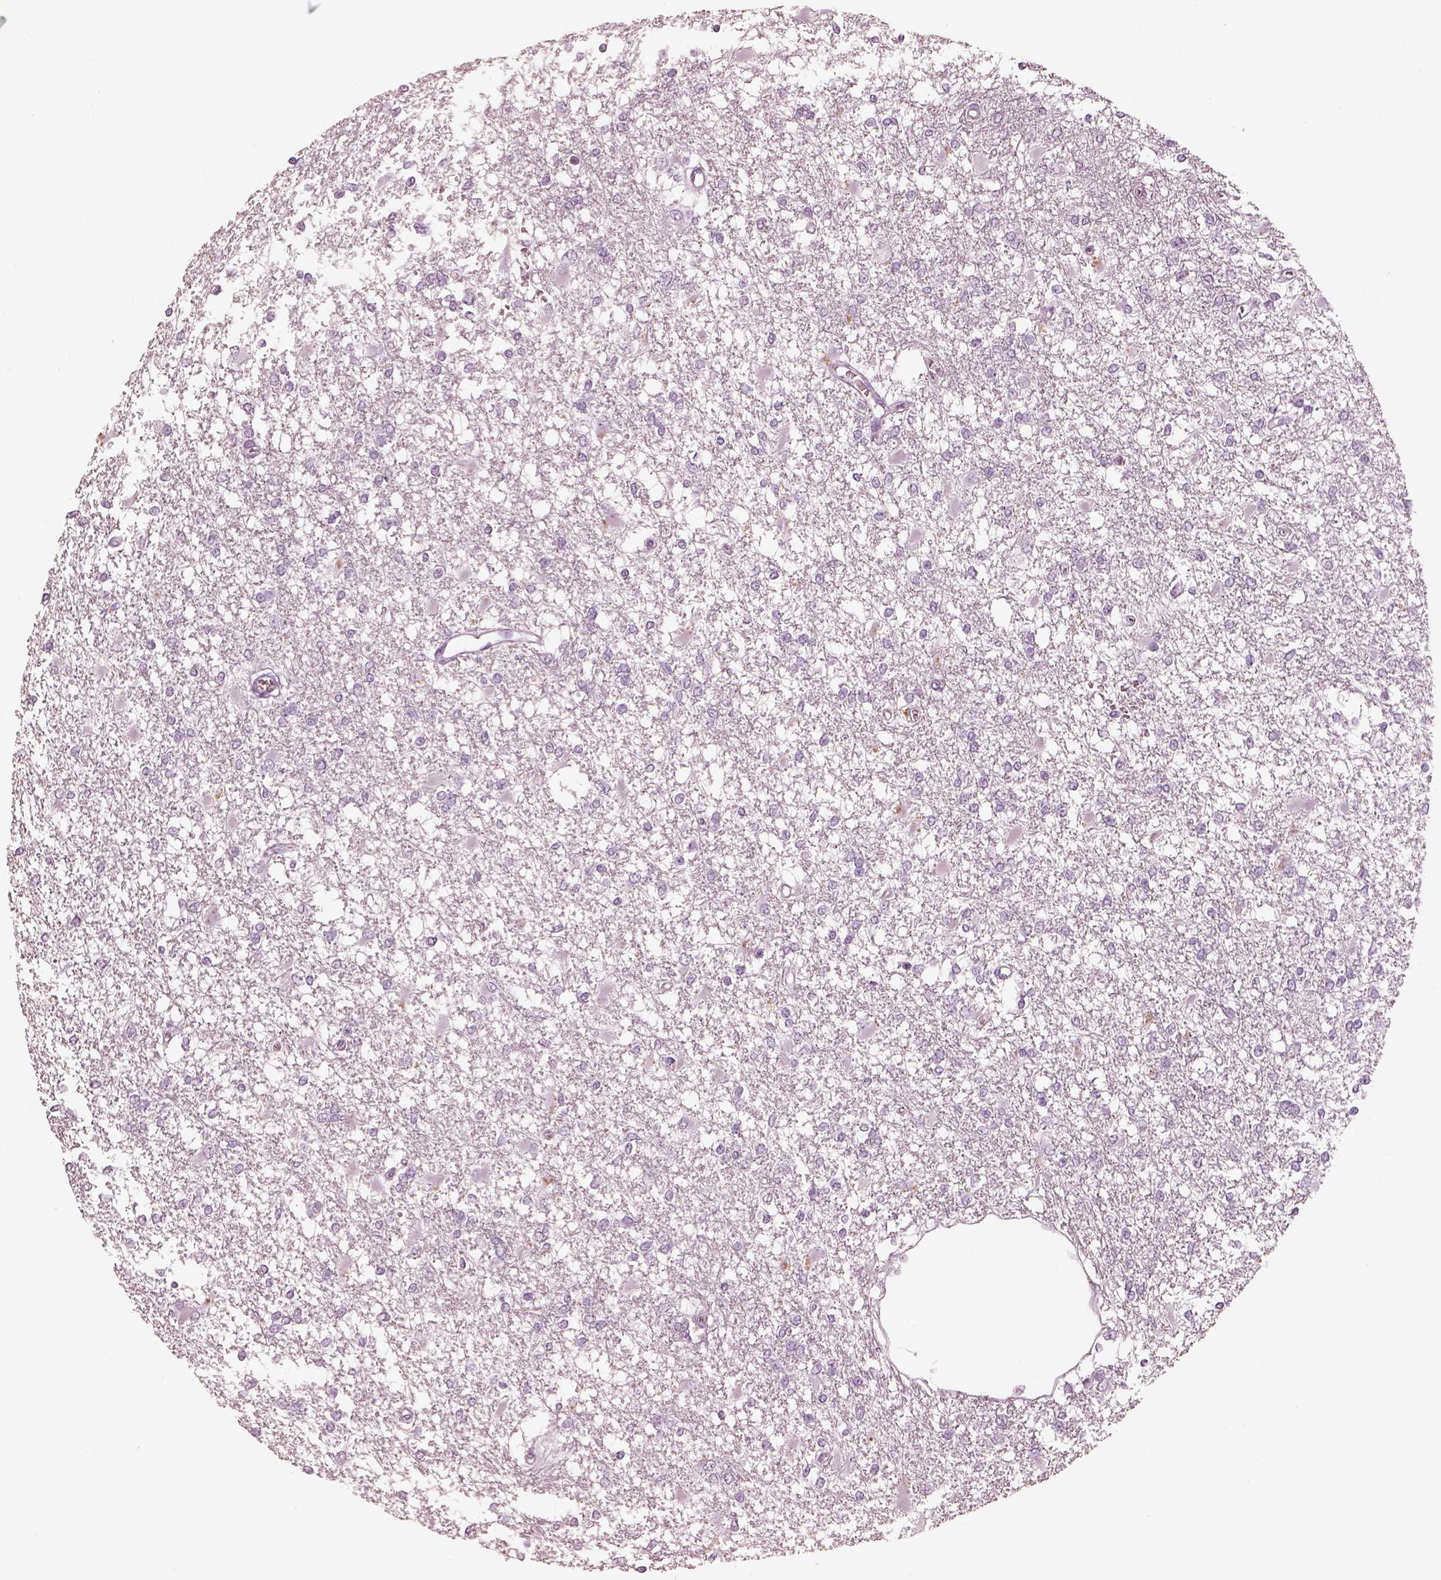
{"staining": {"intensity": "negative", "quantity": "none", "location": "none"}, "tissue": "glioma", "cell_type": "Tumor cells", "image_type": "cancer", "snomed": [{"axis": "morphology", "description": "Glioma, malignant, High grade"}, {"axis": "topography", "description": "Cerebral cortex"}], "caption": "The IHC image has no significant staining in tumor cells of malignant glioma (high-grade) tissue.", "gene": "OPN4", "patient": {"sex": "male", "age": 79}}